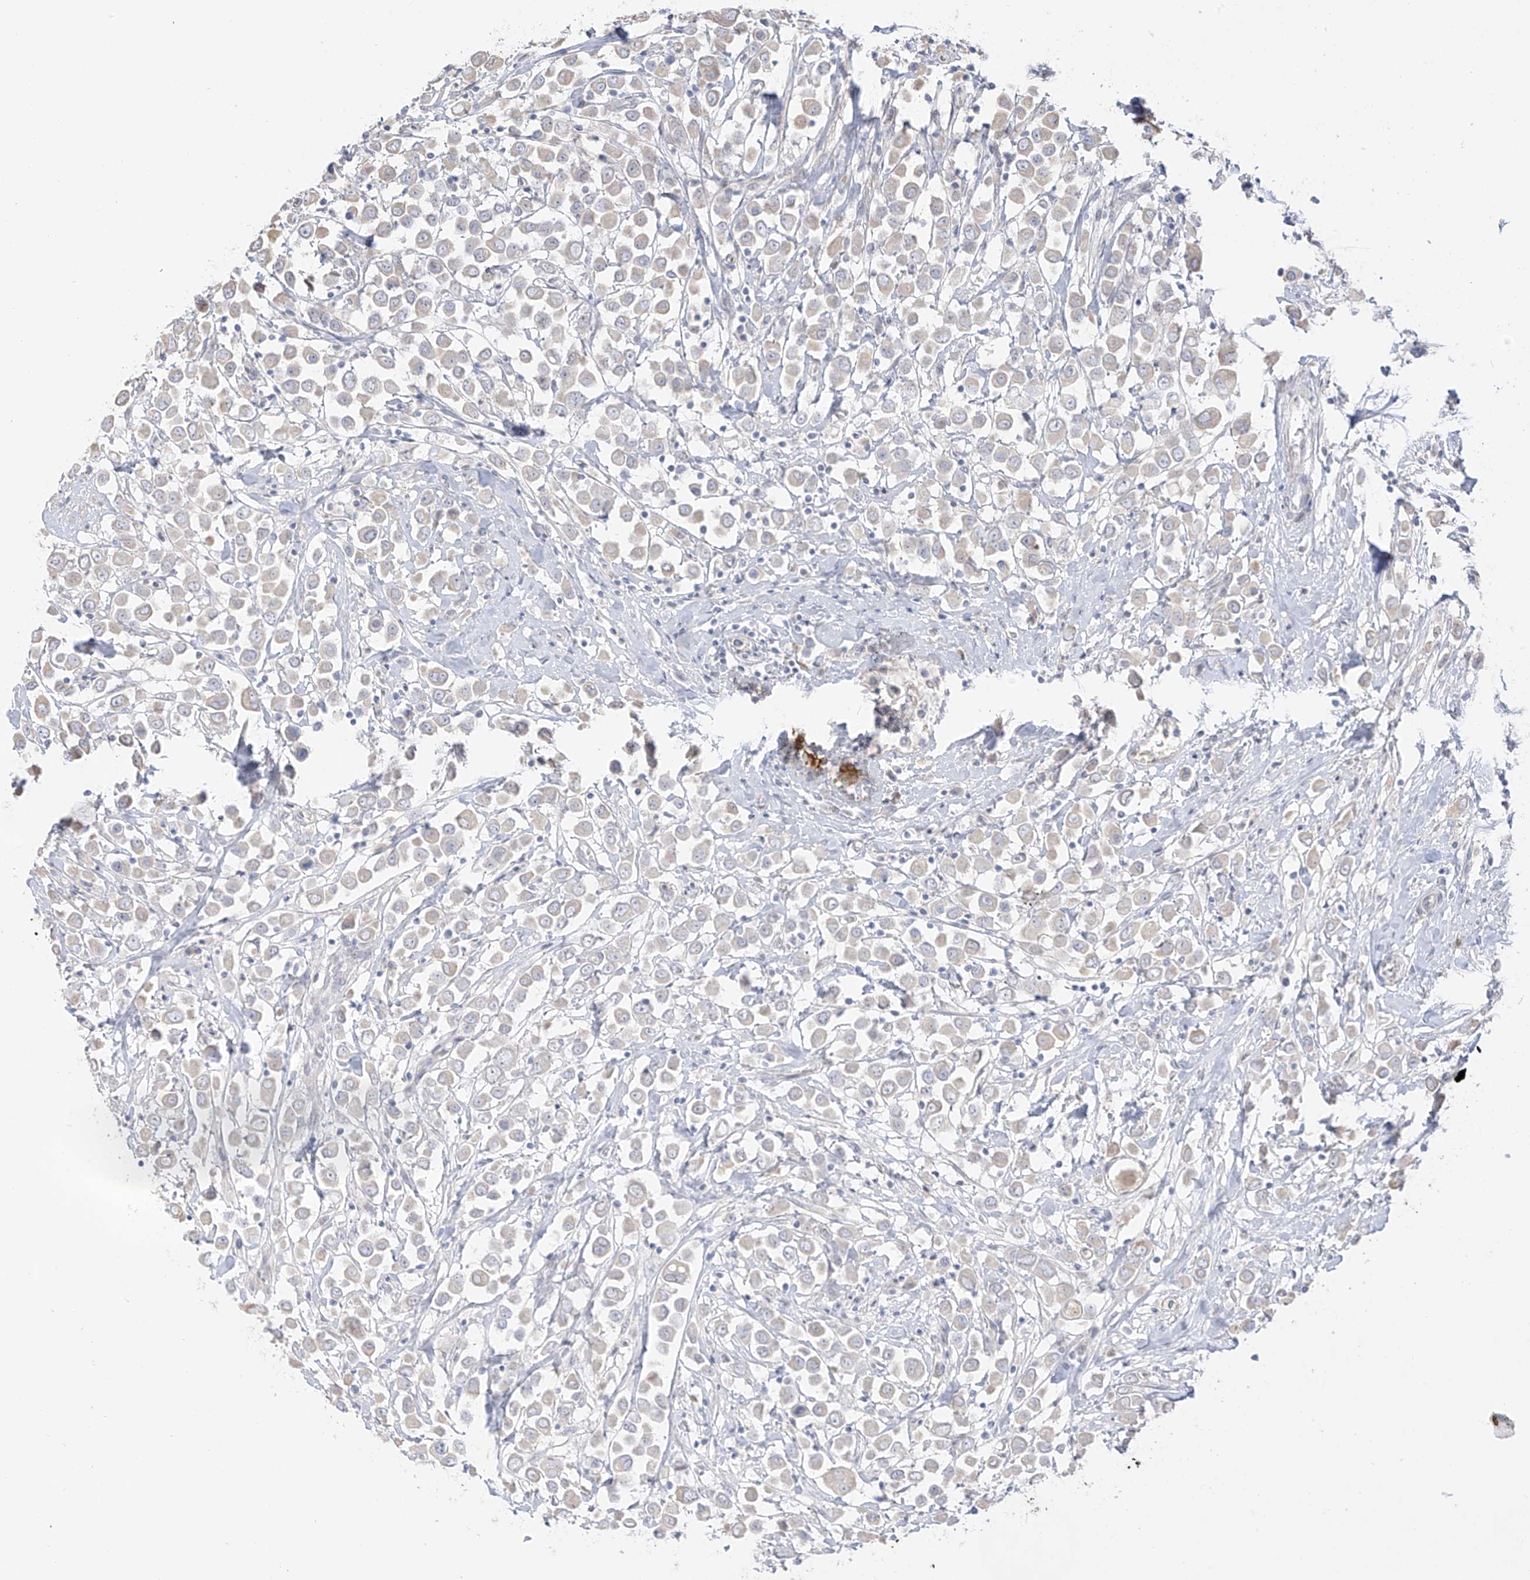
{"staining": {"intensity": "negative", "quantity": "none", "location": "none"}, "tissue": "breast cancer", "cell_type": "Tumor cells", "image_type": "cancer", "snomed": [{"axis": "morphology", "description": "Duct carcinoma"}, {"axis": "topography", "description": "Breast"}], "caption": "Immunohistochemistry photomicrograph of breast cancer (infiltrating ductal carcinoma) stained for a protein (brown), which exhibits no staining in tumor cells. (DAB (3,3'-diaminobenzidine) immunohistochemistry with hematoxylin counter stain).", "gene": "DCDC2", "patient": {"sex": "female", "age": 61}}